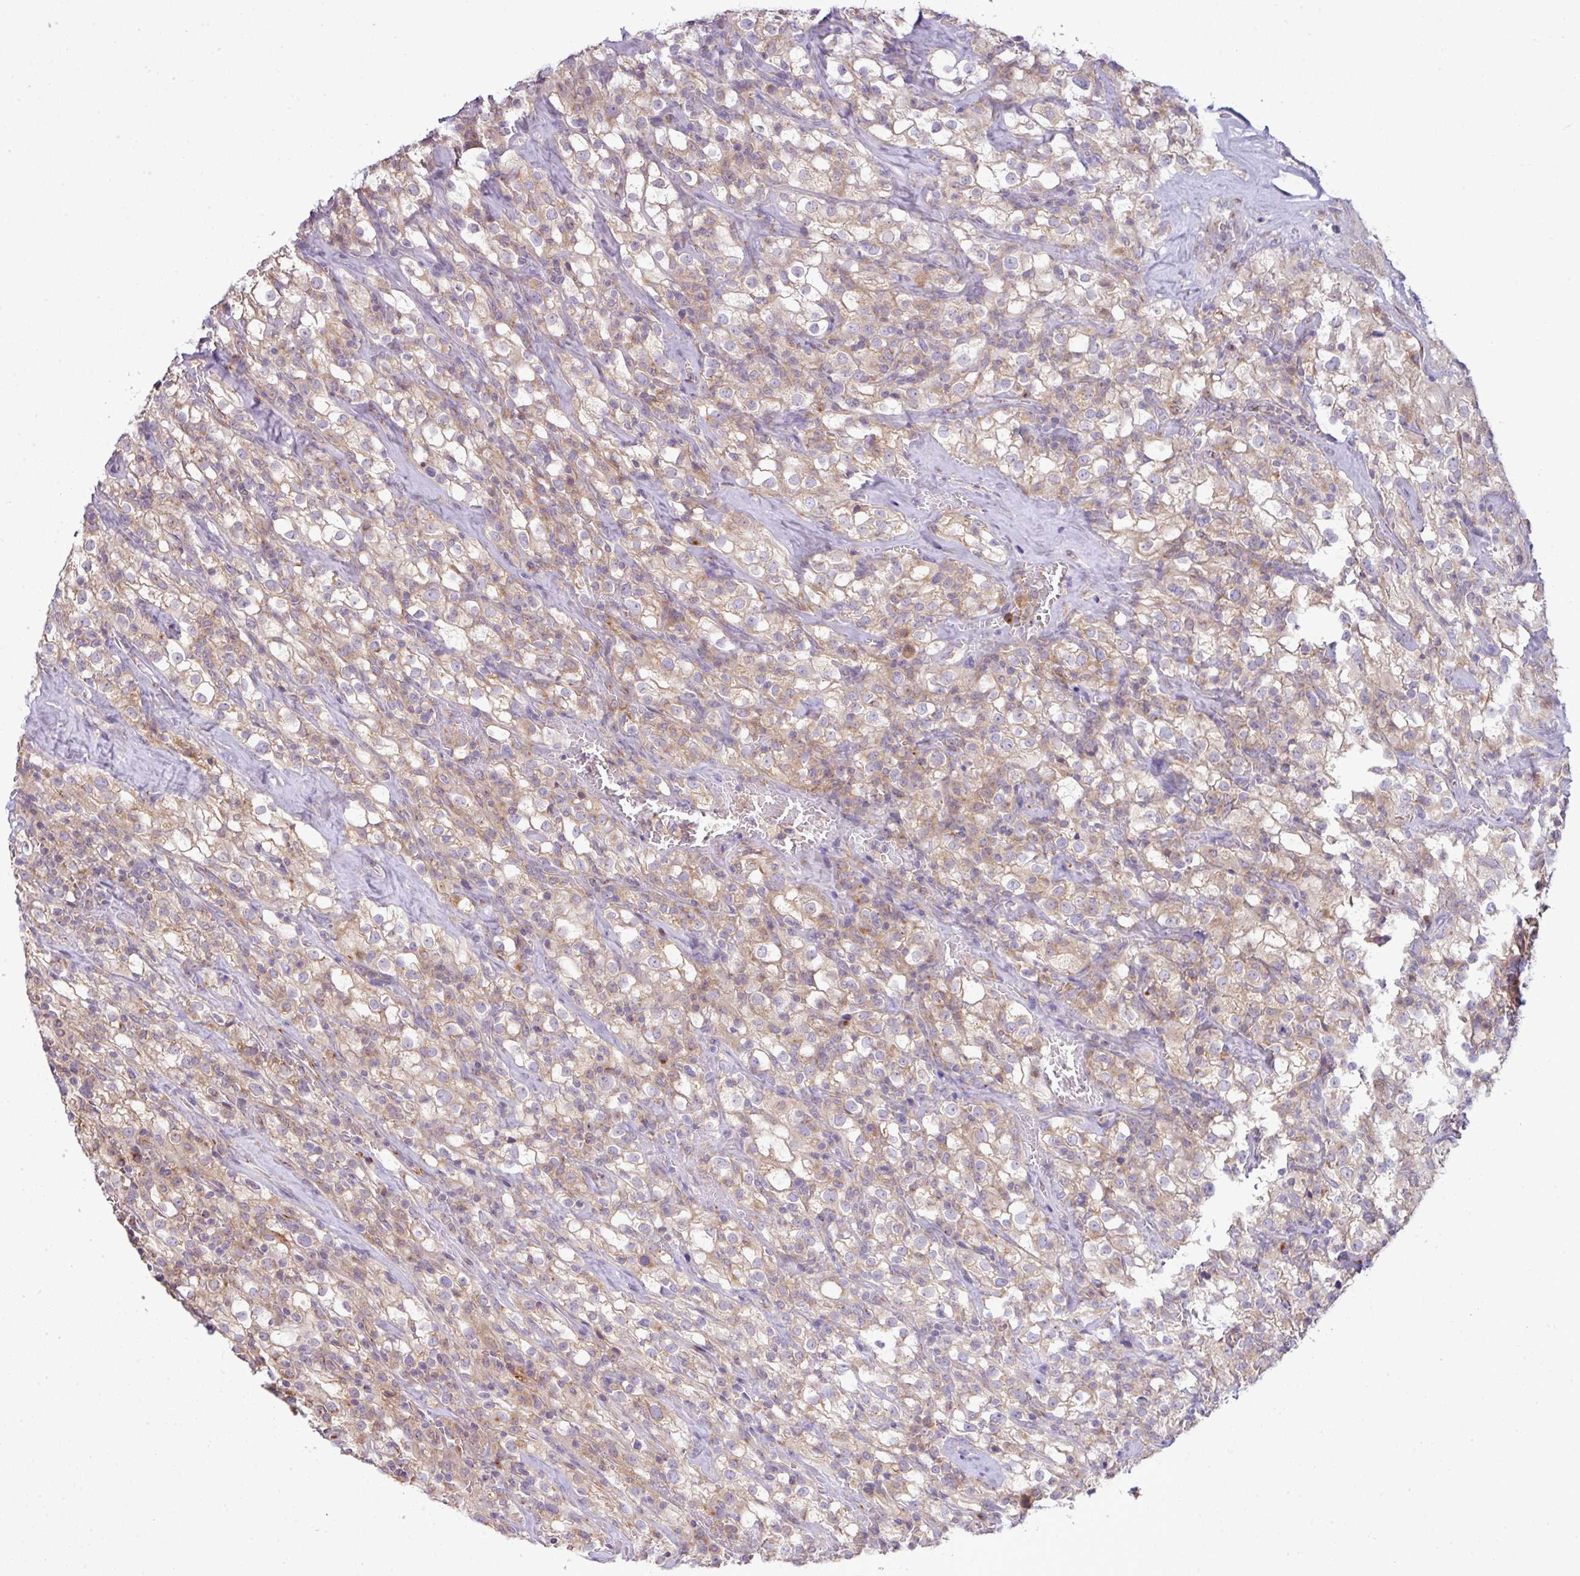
{"staining": {"intensity": "weak", "quantity": "25%-75%", "location": "cytoplasmic/membranous"}, "tissue": "renal cancer", "cell_type": "Tumor cells", "image_type": "cancer", "snomed": [{"axis": "morphology", "description": "Adenocarcinoma, NOS"}, {"axis": "topography", "description": "Kidney"}], "caption": "A brown stain highlights weak cytoplasmic/membranous expression of a protein in renal adenocarcinoma tumor cells.", "gene": "VTI1A", "patient": {"sex": "female", "age": 74}}